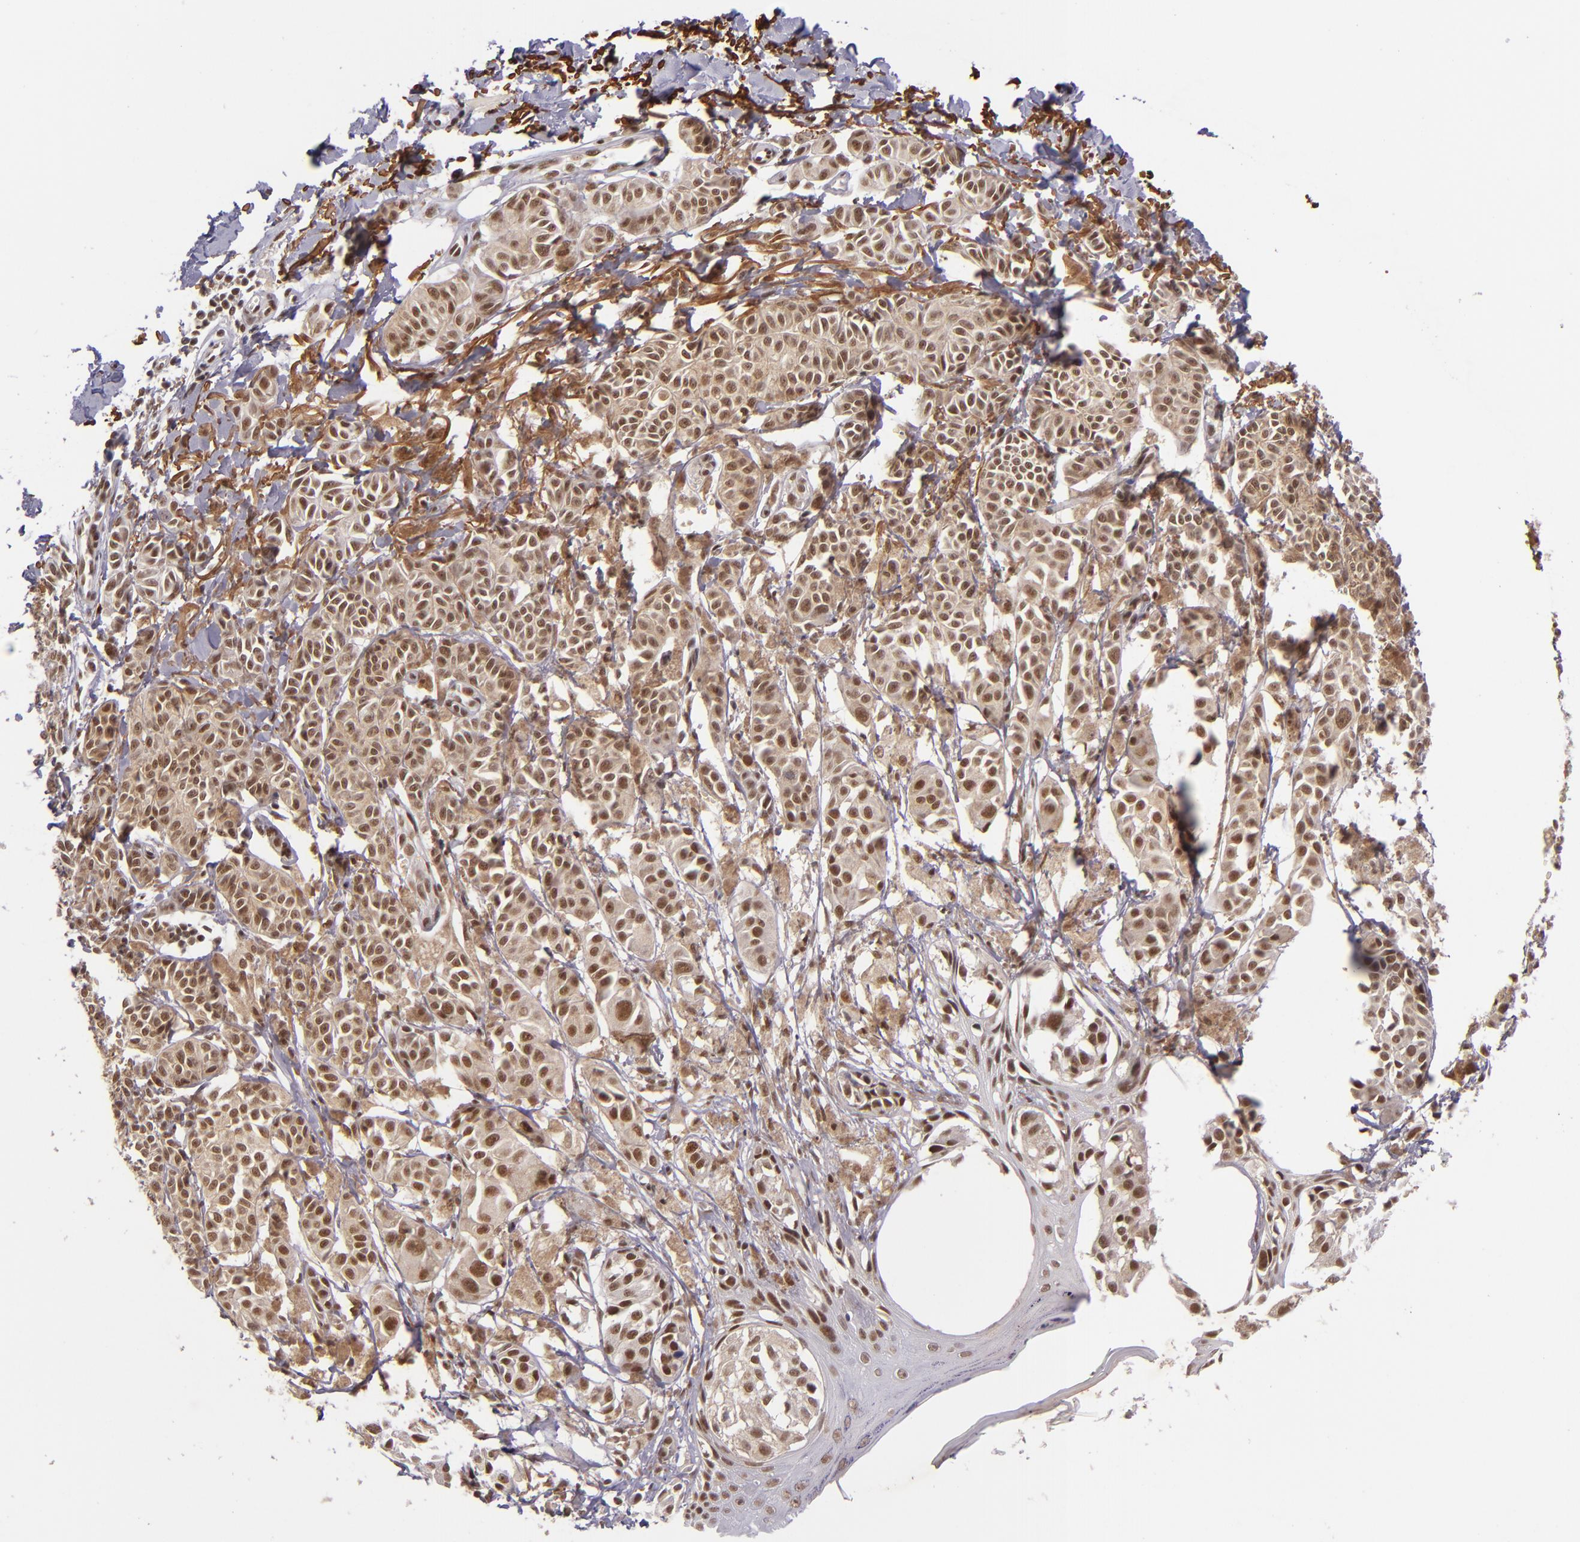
{"staining": {"intensity": "moderate", "quantity": ">75%", "location": "cytoplasmic/membranous,nuclear"}, "tissue": "melanoma", "cell_type": "Tumor cells", "image_type": "cancer", "snomed": [{"axis": "morphology", "description": "Malignant melanoma, NOS"}, {"axis": "topography", "description": "Skin"}], "caption": "Immunohistochemistry (IHC) histopathology image of human melanoma stained for a protein (brown), which shows medium levels of moderate cytoplasmic/membranous and nuclear staining in about >75% of tumor cells.", "gene": "ZNF148", "patient": {"sex": "male", "age": 76}}